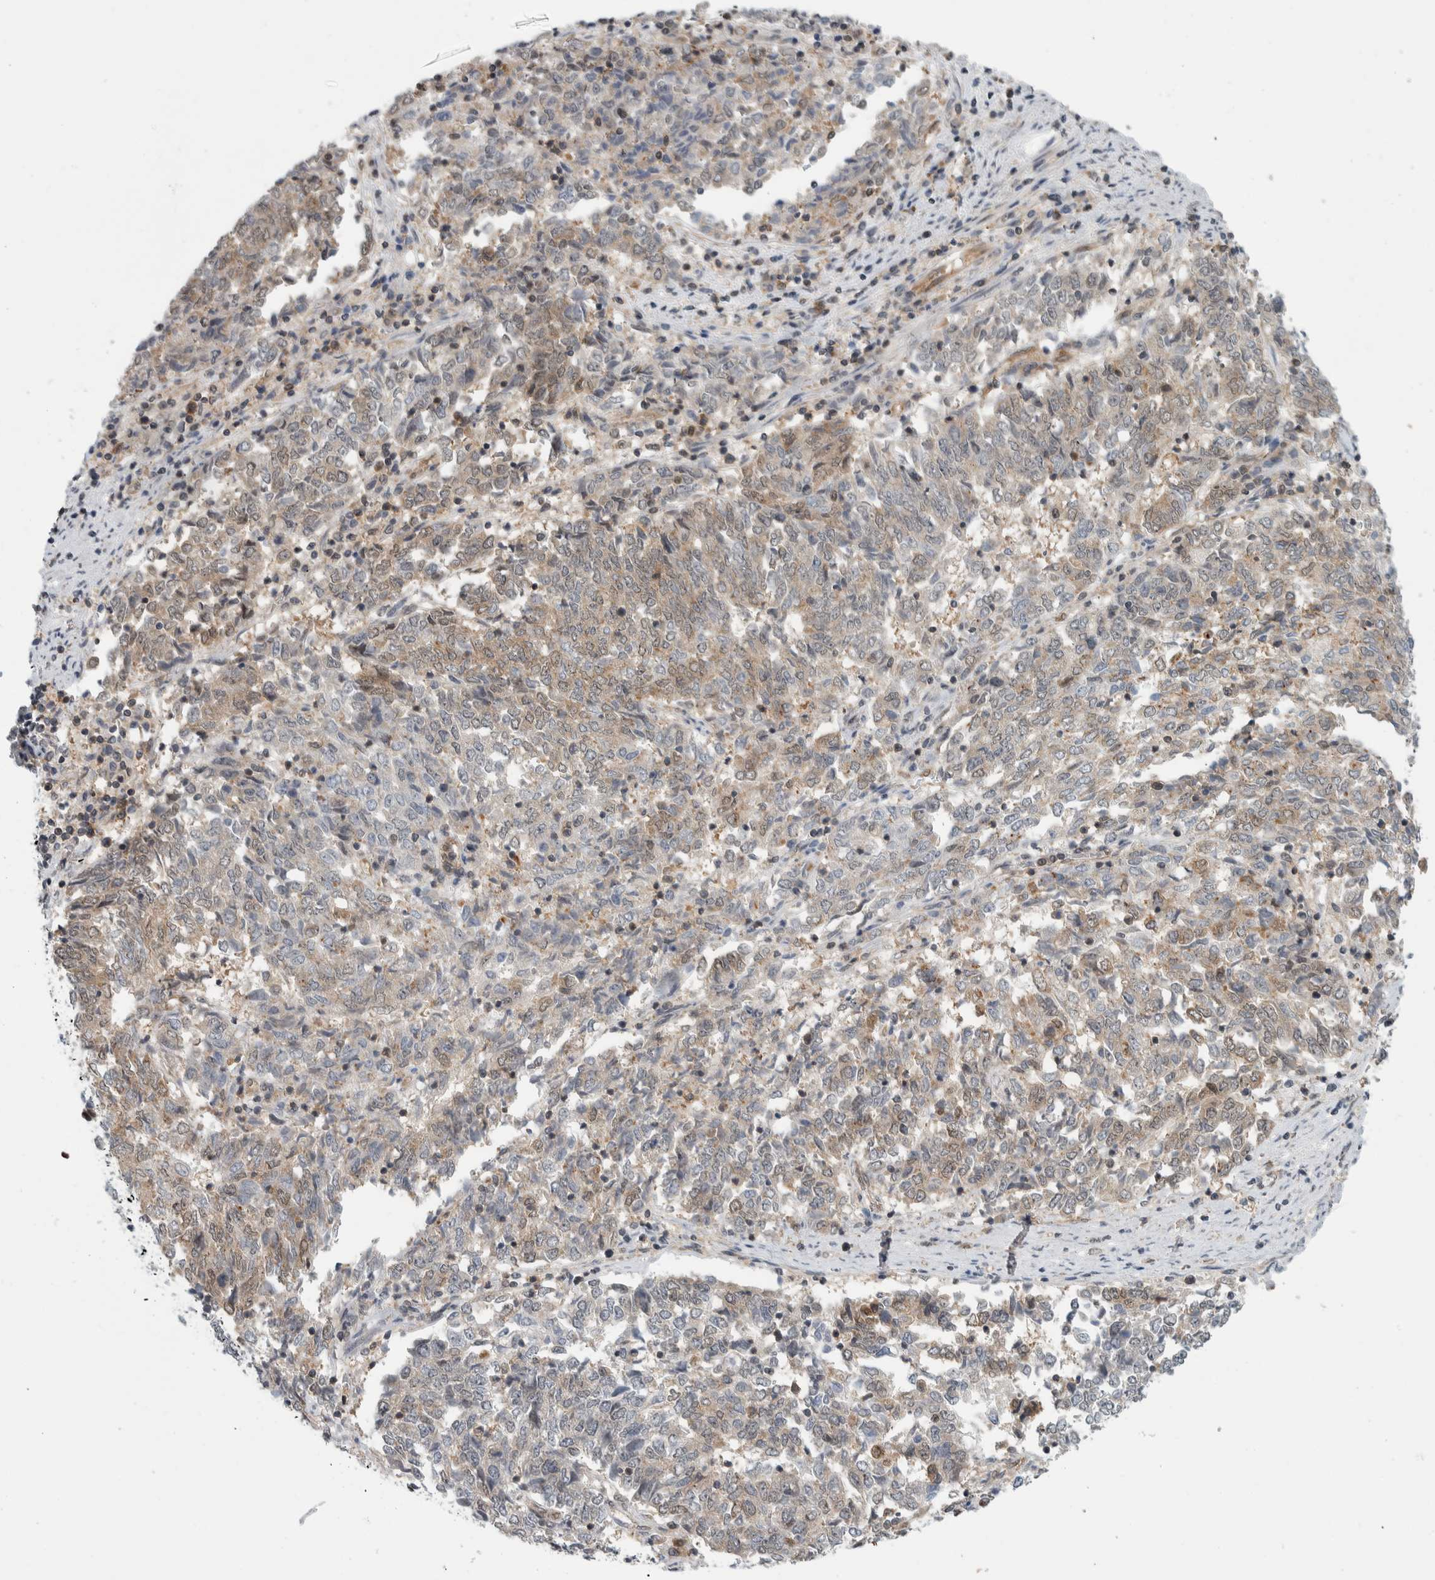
{"staining": {"intensity": "weak", "quantity": "<25%", "location": "cytoplasmic/membranous"}, "tissue": "endometrial cancer", "cell_type": "Tumor cells", "image_type": "cancer", "snomed": [{"axis": "morphology", "description": "Adenocarcinoma, NOS"}, {"axis": "topography", "description": "Endometrium"}], "caption": "An image of human endometrial cancer (adenocarcinoma) is negative for staining in tumor cells.", "gene": "CCDC43", "patient": {"sex": "female", "age": 80}}